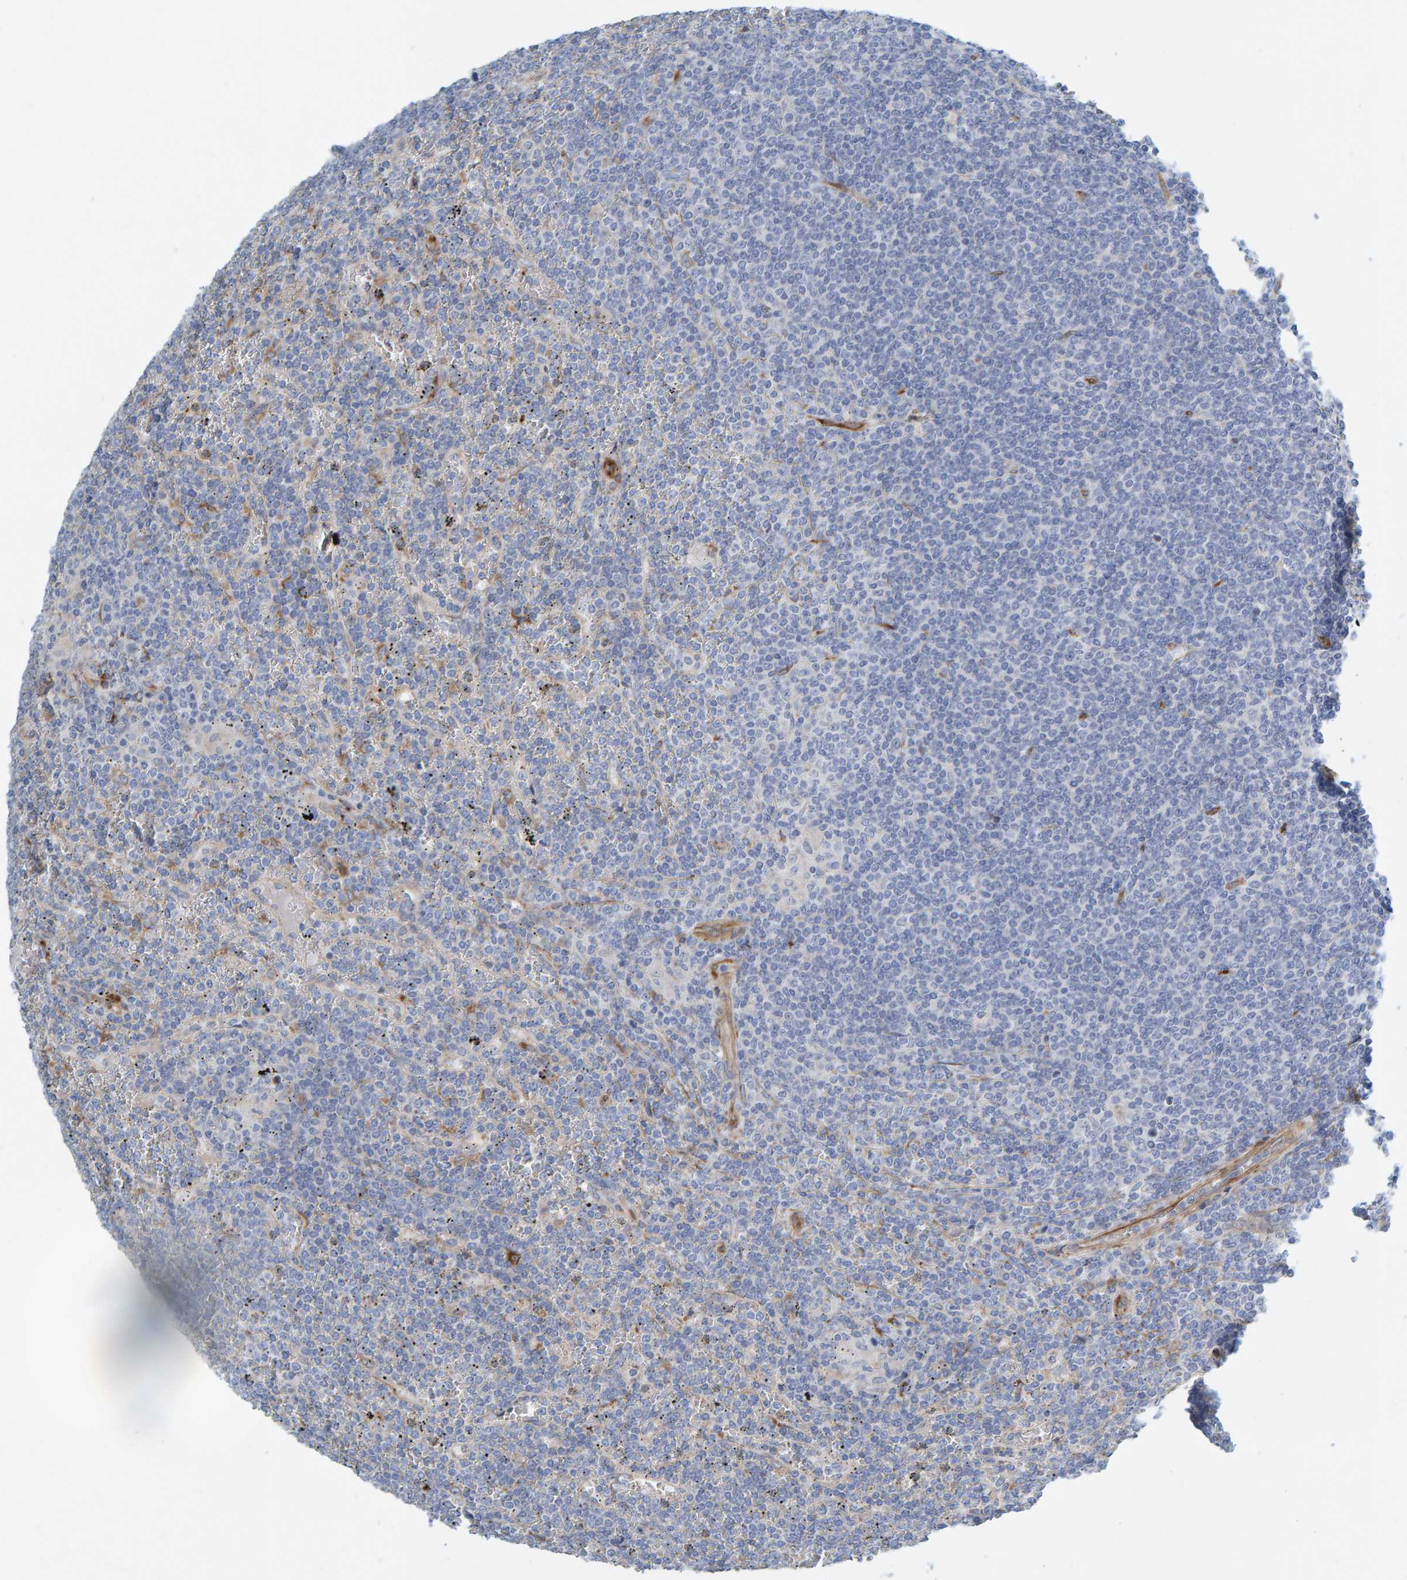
{"staining": {"intensity": "negative", "quantity": "none", "location": "none"}, "tissue": "lymphoma", "cell_type": "Tumor cells", "image_type": "cancer", "snomed": [{"axis": "morphology", "description": "Malignant lymphoma, non-Hodgkin's type, Low grade"}, {"axis": "topography", "description": "Spleen"}], "caption": "DAB (3,3'-diaminobenzidine) immunohistochemical staining of lymphoma shows no significant expression in tumor cells.", "gene": "MMP16", "patient": {"sex": "female", "age": 19}}